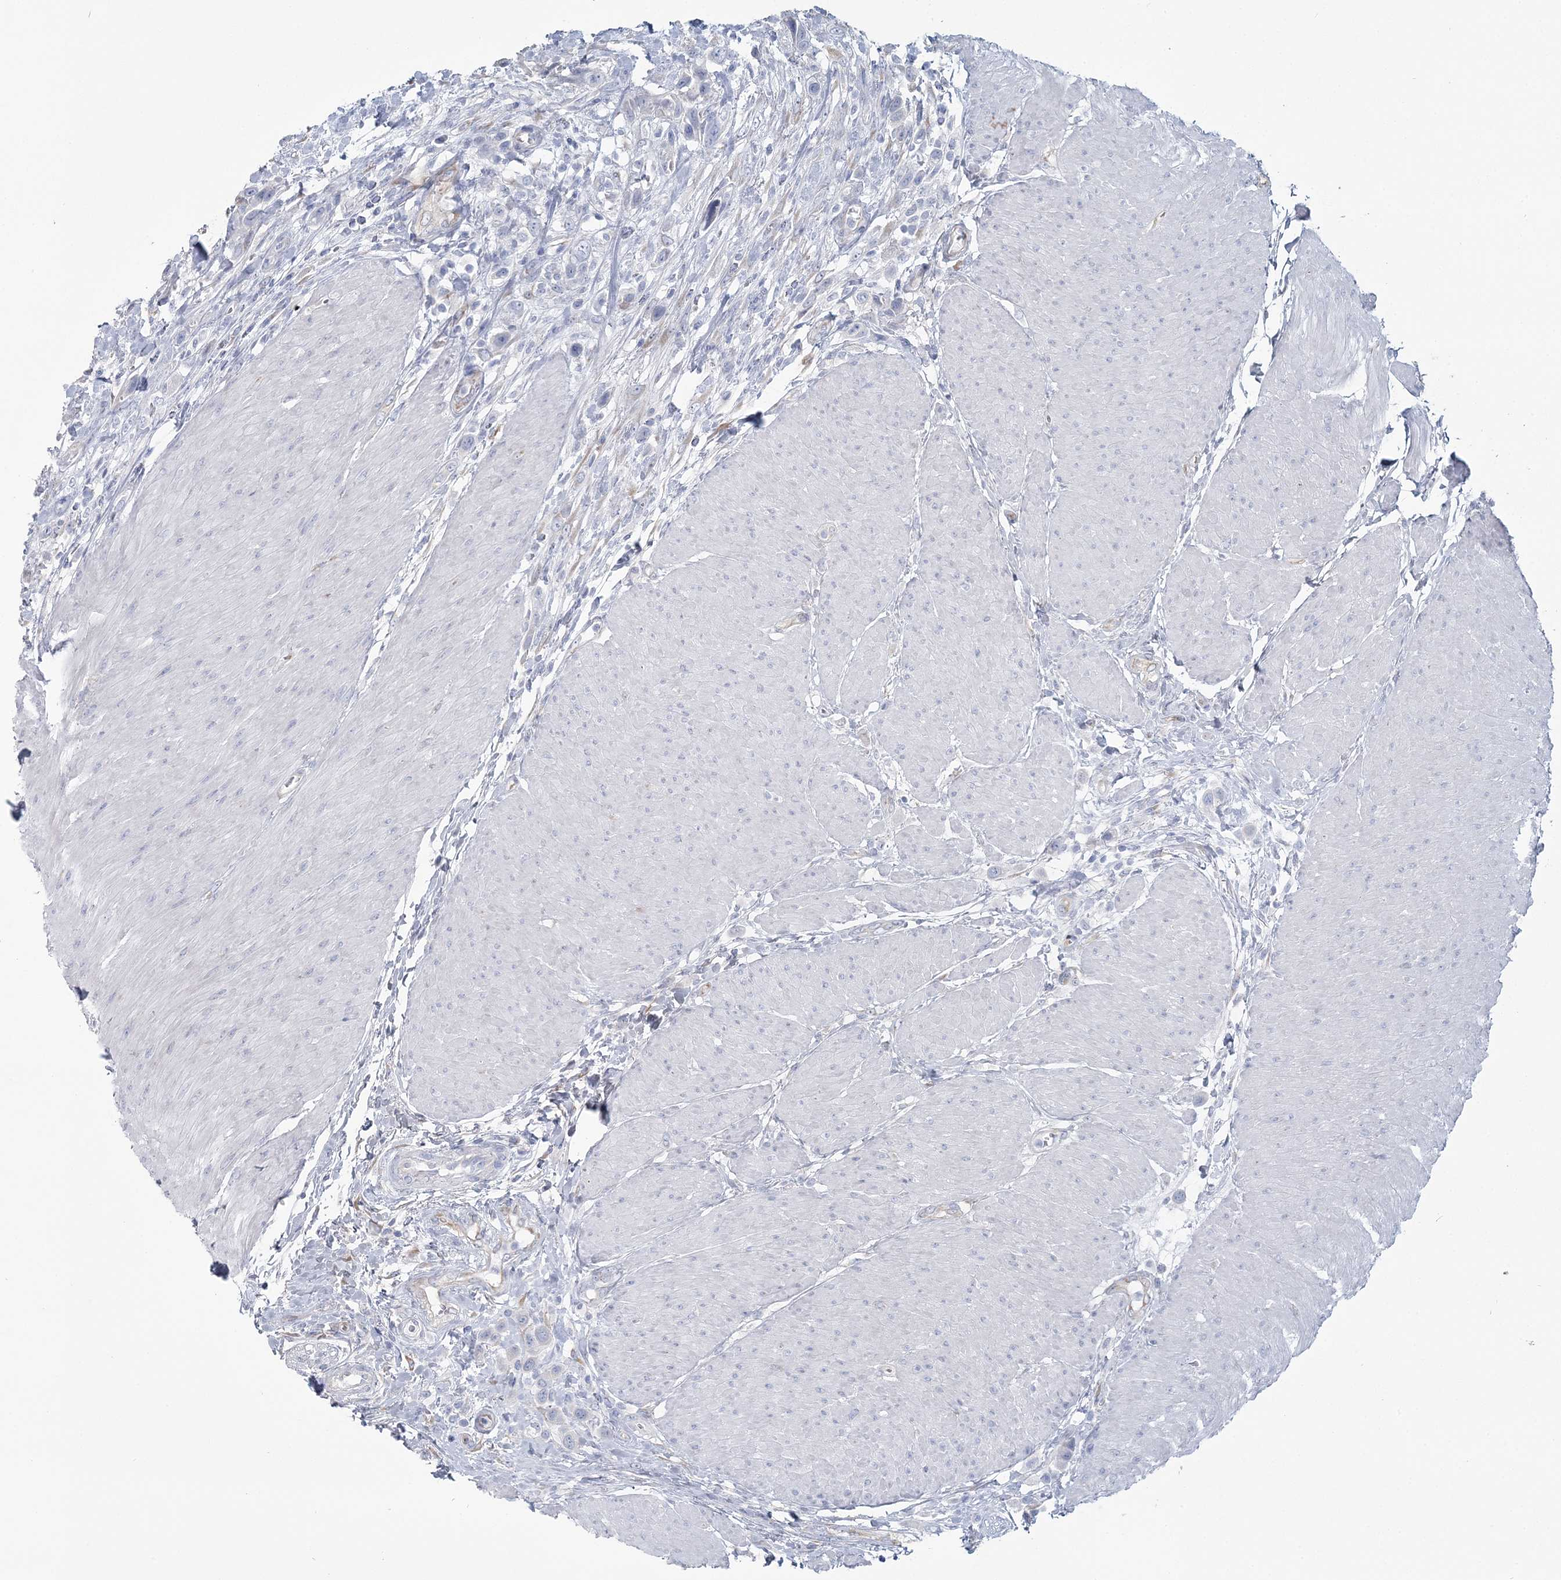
{"staining": {"intensity": "negative", "quantity": "none", "location": "none"}, "tissue": "urothelial cancer", "cell_type": "Tumor cells", "image_type": "cancer", "snomed": [{"axis": "morphology", "description": "Urothelial carcinoma, High grade"}, {"axis": "topography", "description": "Urinary bladder"}], "caption": "Micrograph shows no significant protein staining in tumor cells of urothelial carcinoma (high-grade). The staining was performed using DAB (3,3'-diaminobenzidine) to visualize the protein expression in brown, while the nuclei were stained in blue with hematoxylin (Magnification: 20x).", "gene": "CMBL", "patient": {"sex": "male", "age": 50}}